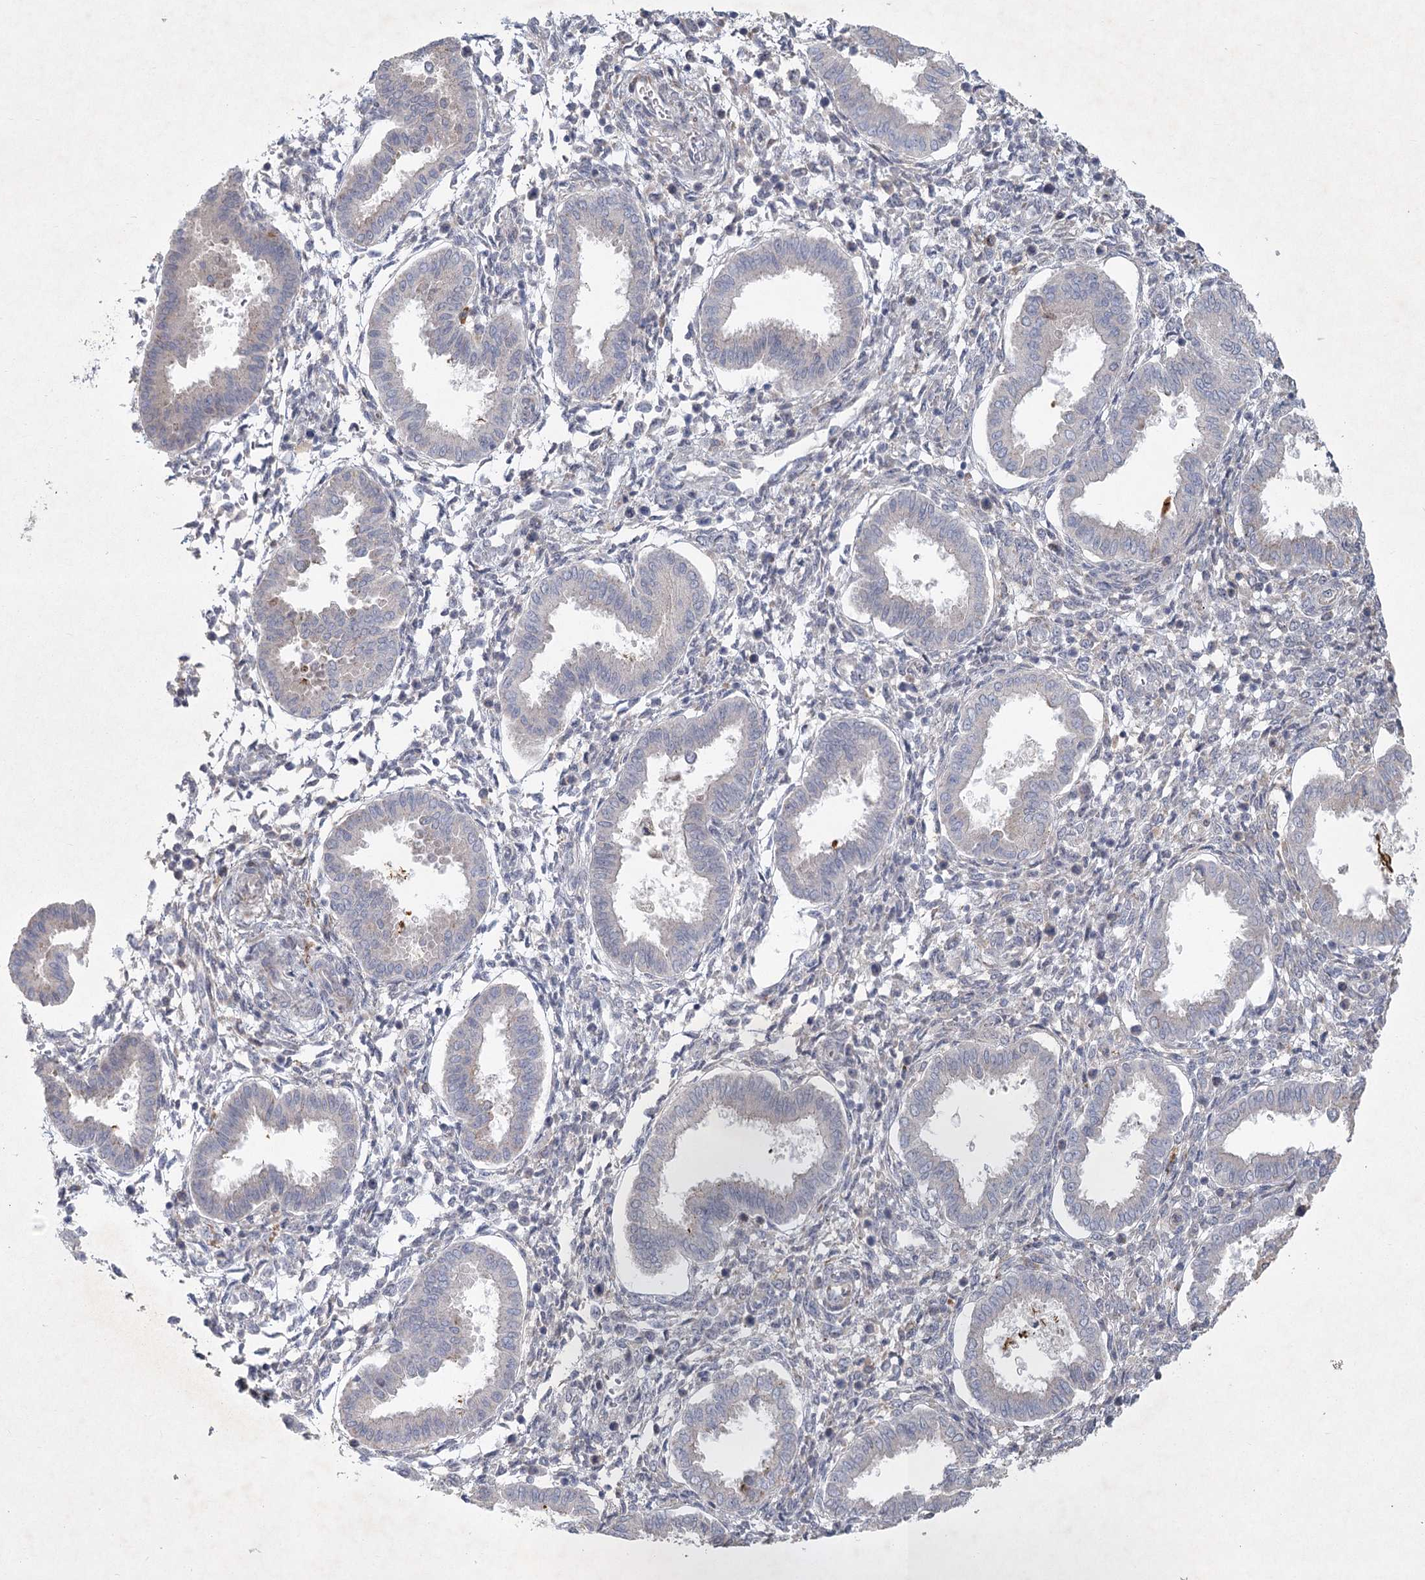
{"staining": {"intensity": "negative", "quantity": "none", "location": "none"}, "tissue": "endometrium", "cell_type": "Cells in endometrial stroma", "image_type": "normal", "snomed": [{"axis": "morphology", "description": "Normal tissue, NOS"}, {"axis": "topography", "description": "Endometrium"}], "caption": "Micrograph shows no protein staining in cells in endometrial stroma of unremarkable endometrium.", "gene": "FAM110C", "patient": {"sex": "female", "age": 24}}